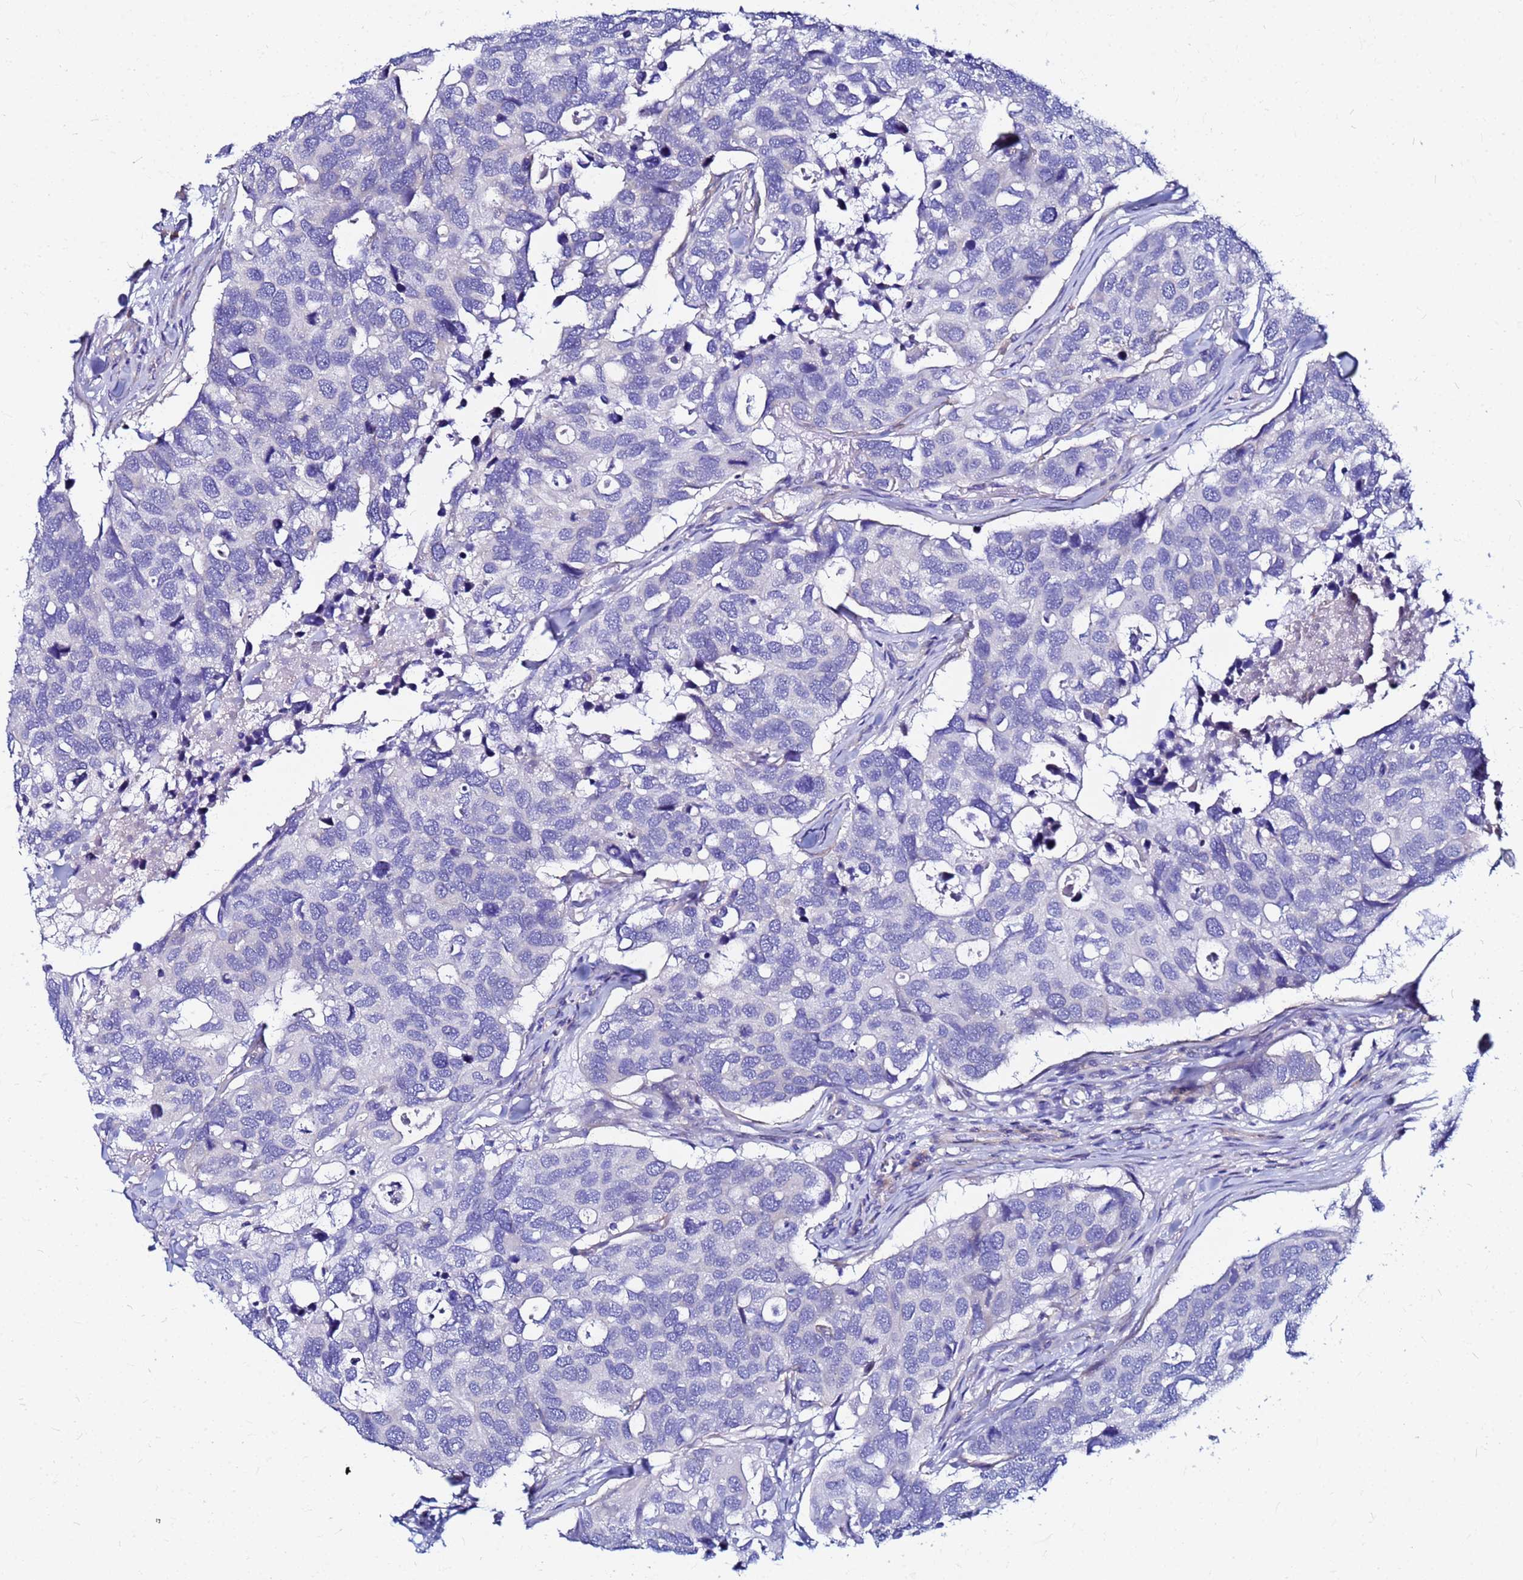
{"staining": {"intensity": "negative", "quantity": "none", "location": "none"}, "tissue": "breast cancer", "cell_type": "Tumor cells", "image_type": "cancer", "snomed": [{"axis": "morphology", "description": "Duct carcinoma"}, {"axis": "topography", "description": "Breast"}], "caption": "Human breast cancer stained for a protein using IHC reveals no staining in tumor cells.", "gene": "JRKL", "patient": {"sex": "female", "age": 83}}